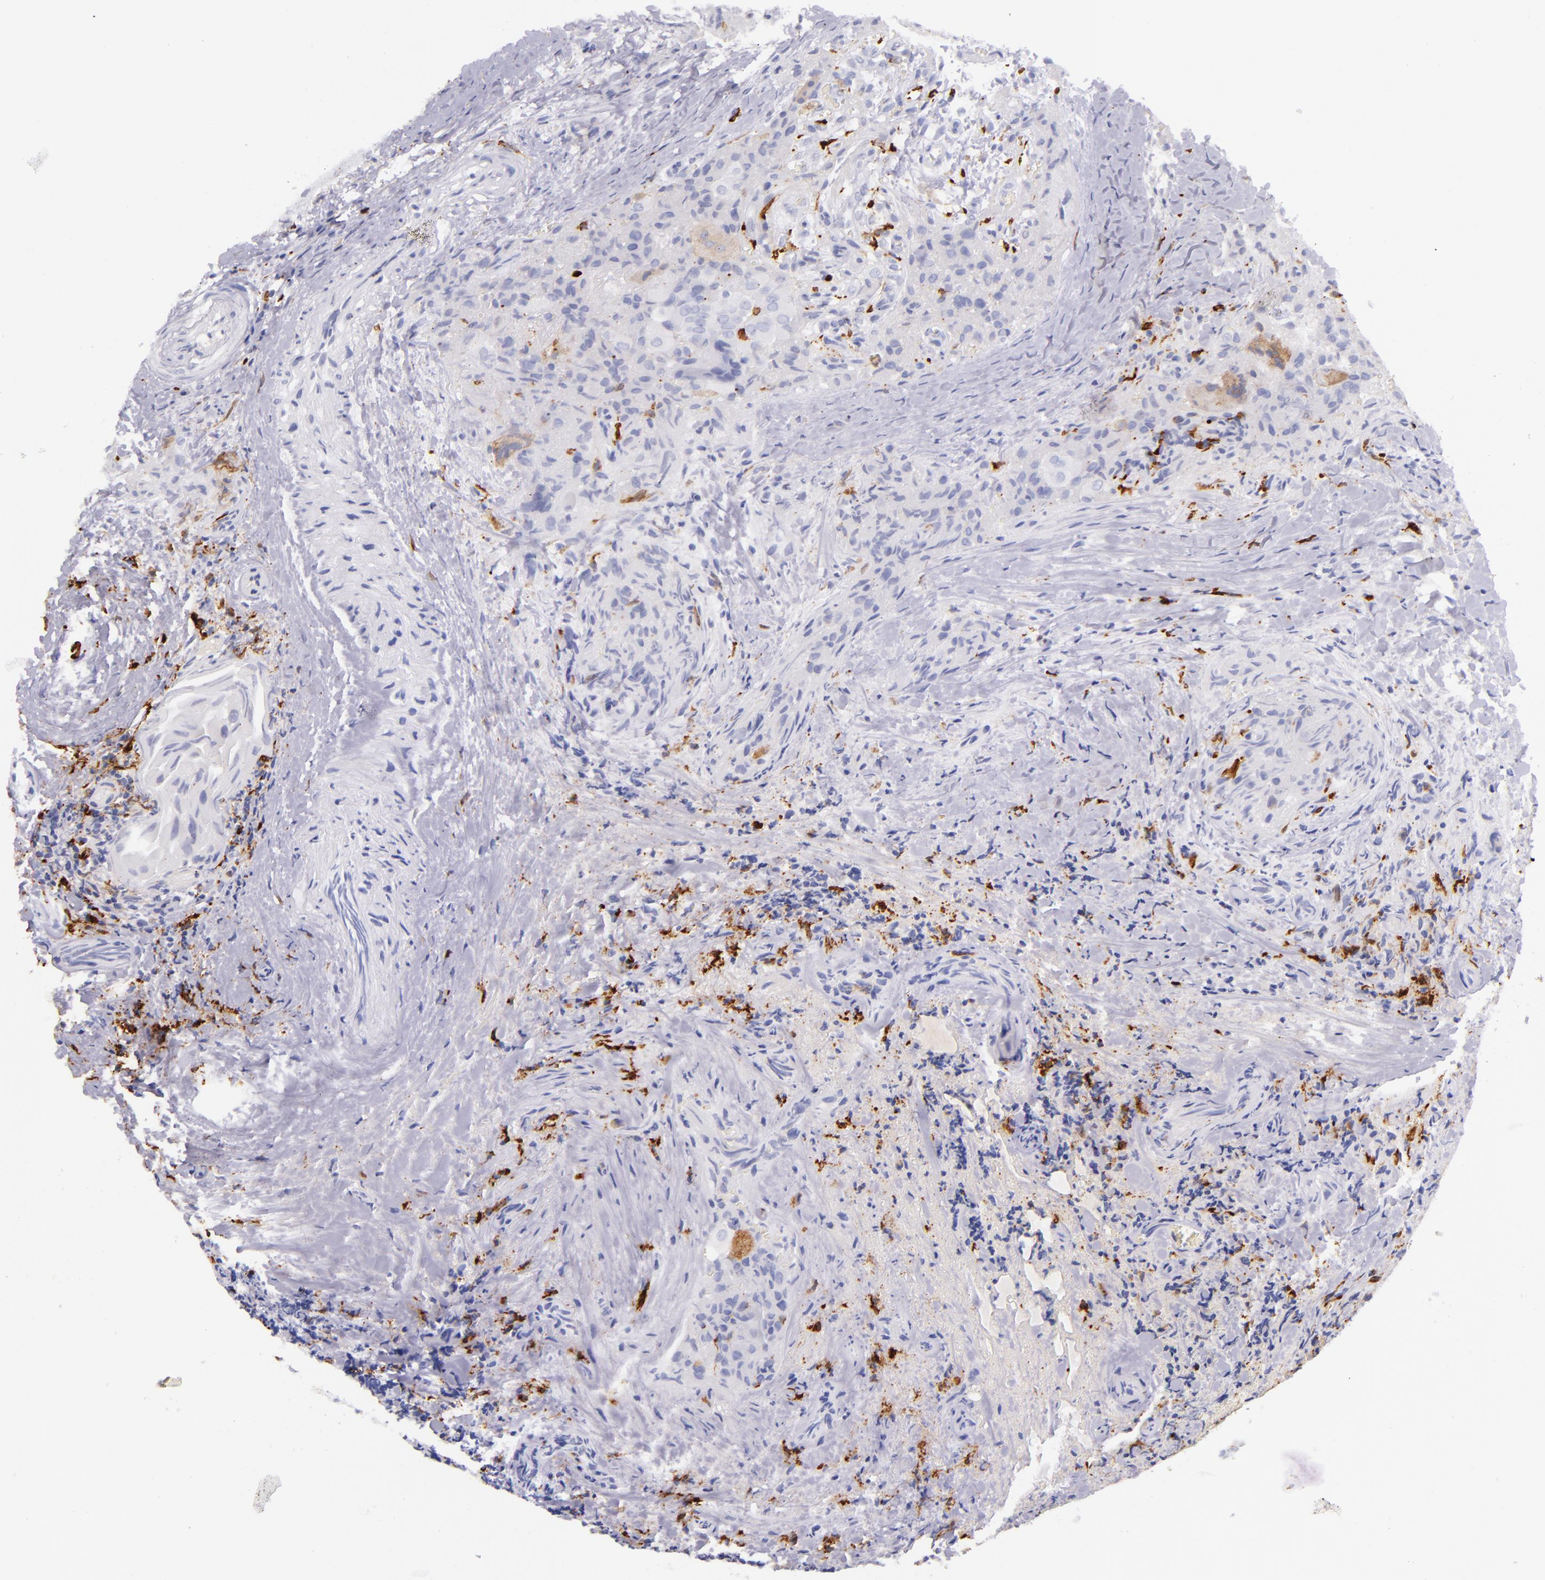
{"staining": {"intensity": "negative", "quantity": "none", "location": "none"}, "tissue": "thyroid cancer", "cell_type": "Tumor cells", "image_type": "cancer", "snomed": [{"axis": "morphology", "description": "Papillary adenocarcinoma, NOS"}, {"axis": "topography", "description": "Thyroid gland"}], "caption": "IHC photomicrograph of neoplastic tissue: human papillary adenocarcinoma (thyroid) stained with DAB reveals no significant protein positivity in tumor cells.", "gene": "CD163", "patient": {"sex": "female", "age": 71}}